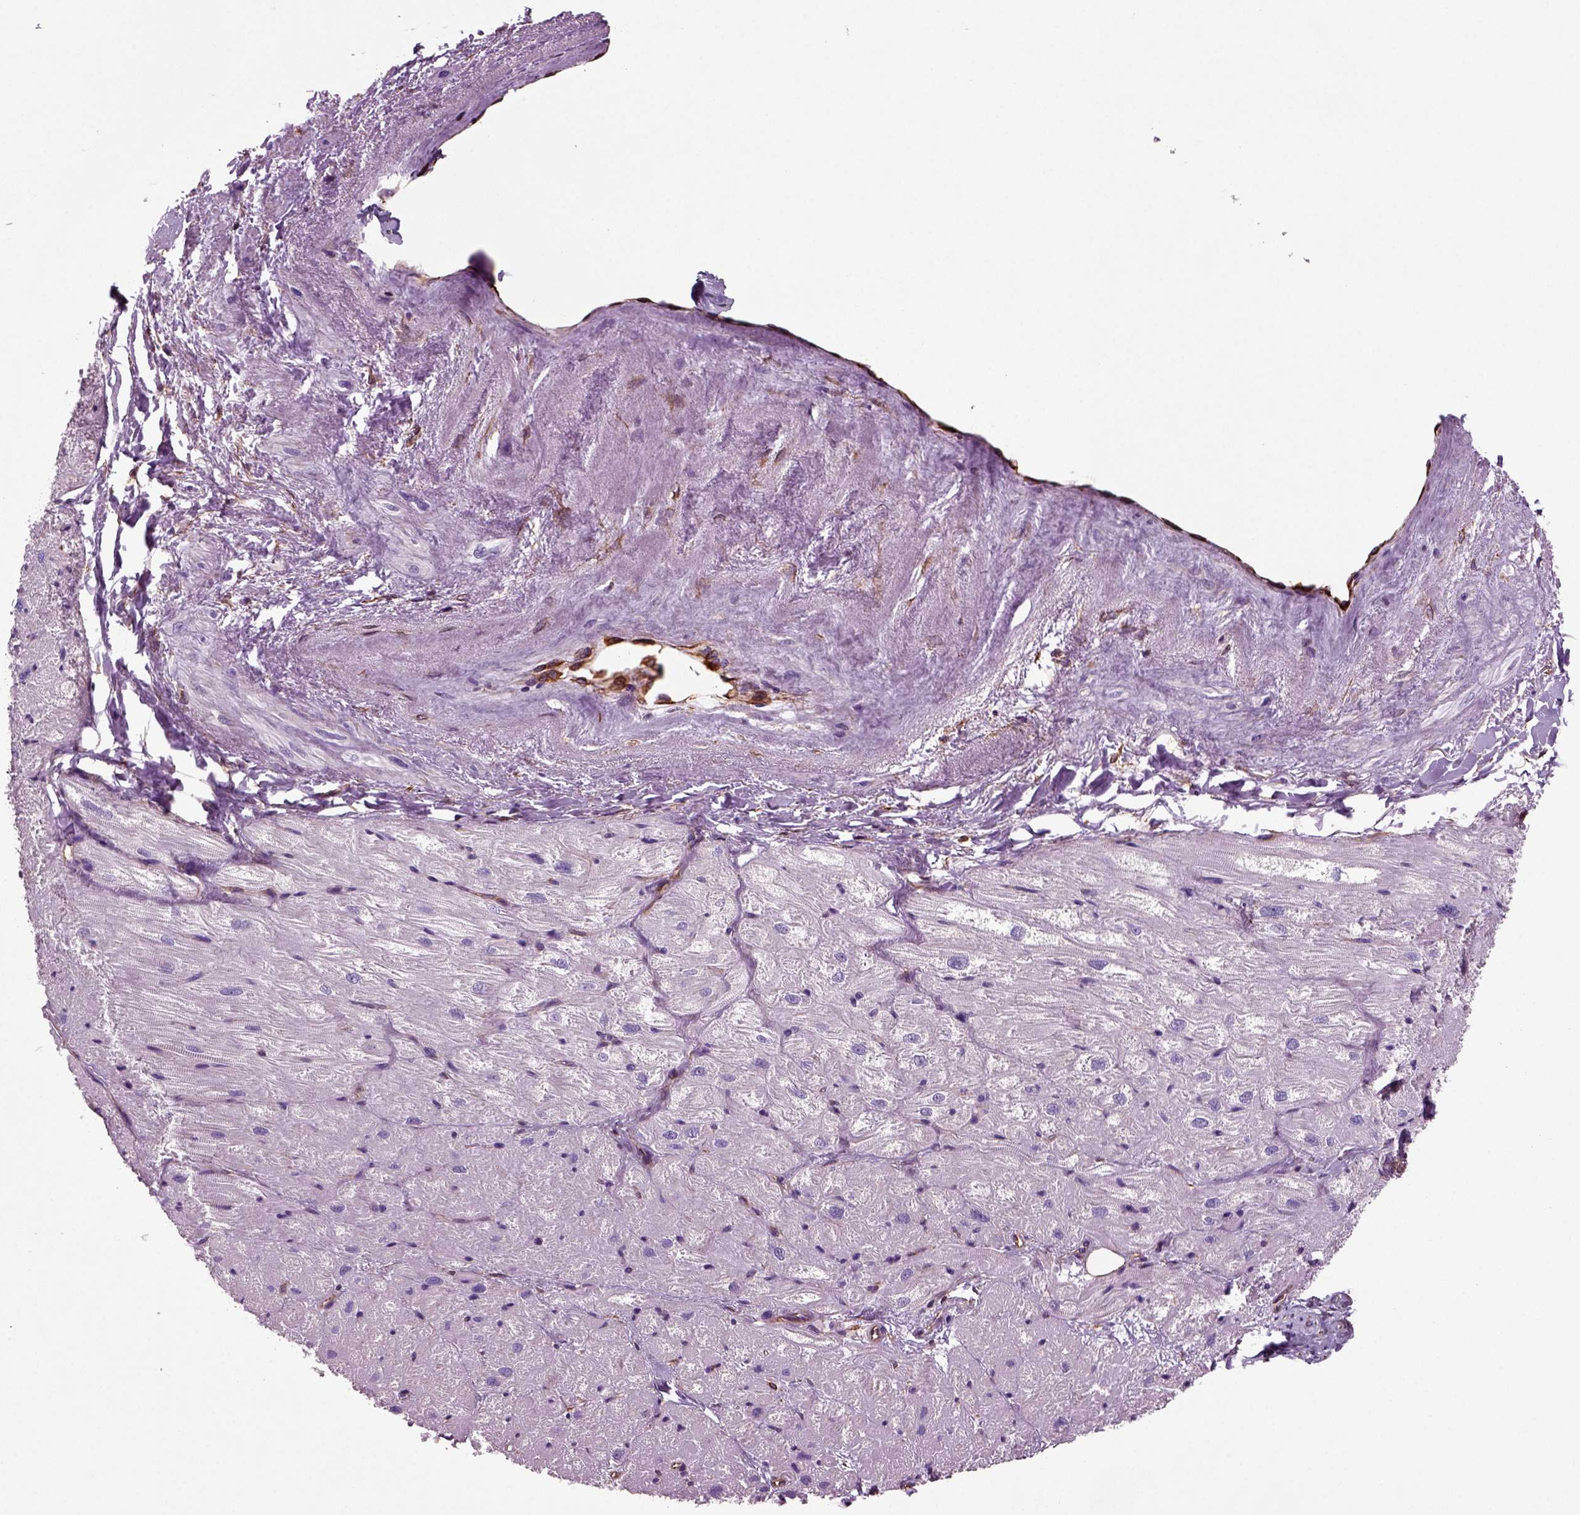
{"staining": {"intensity": "negative", "quantity": "none", "location": "none"}, "tissue": "heart muscle", "cell_type": "Cardiomyocytes", "image_type": "normal", "snomed": [{"axis": "morphology", "description": "Normal tissue, NOS"}, {"axis": "topography", "description": "Heart"}], "caption": "The micrograph shows no staining of cardiomyocytes in unremarkable heart muscle.", "gene": "ACER3", "patient": {"sex": "male", "age": 57}}